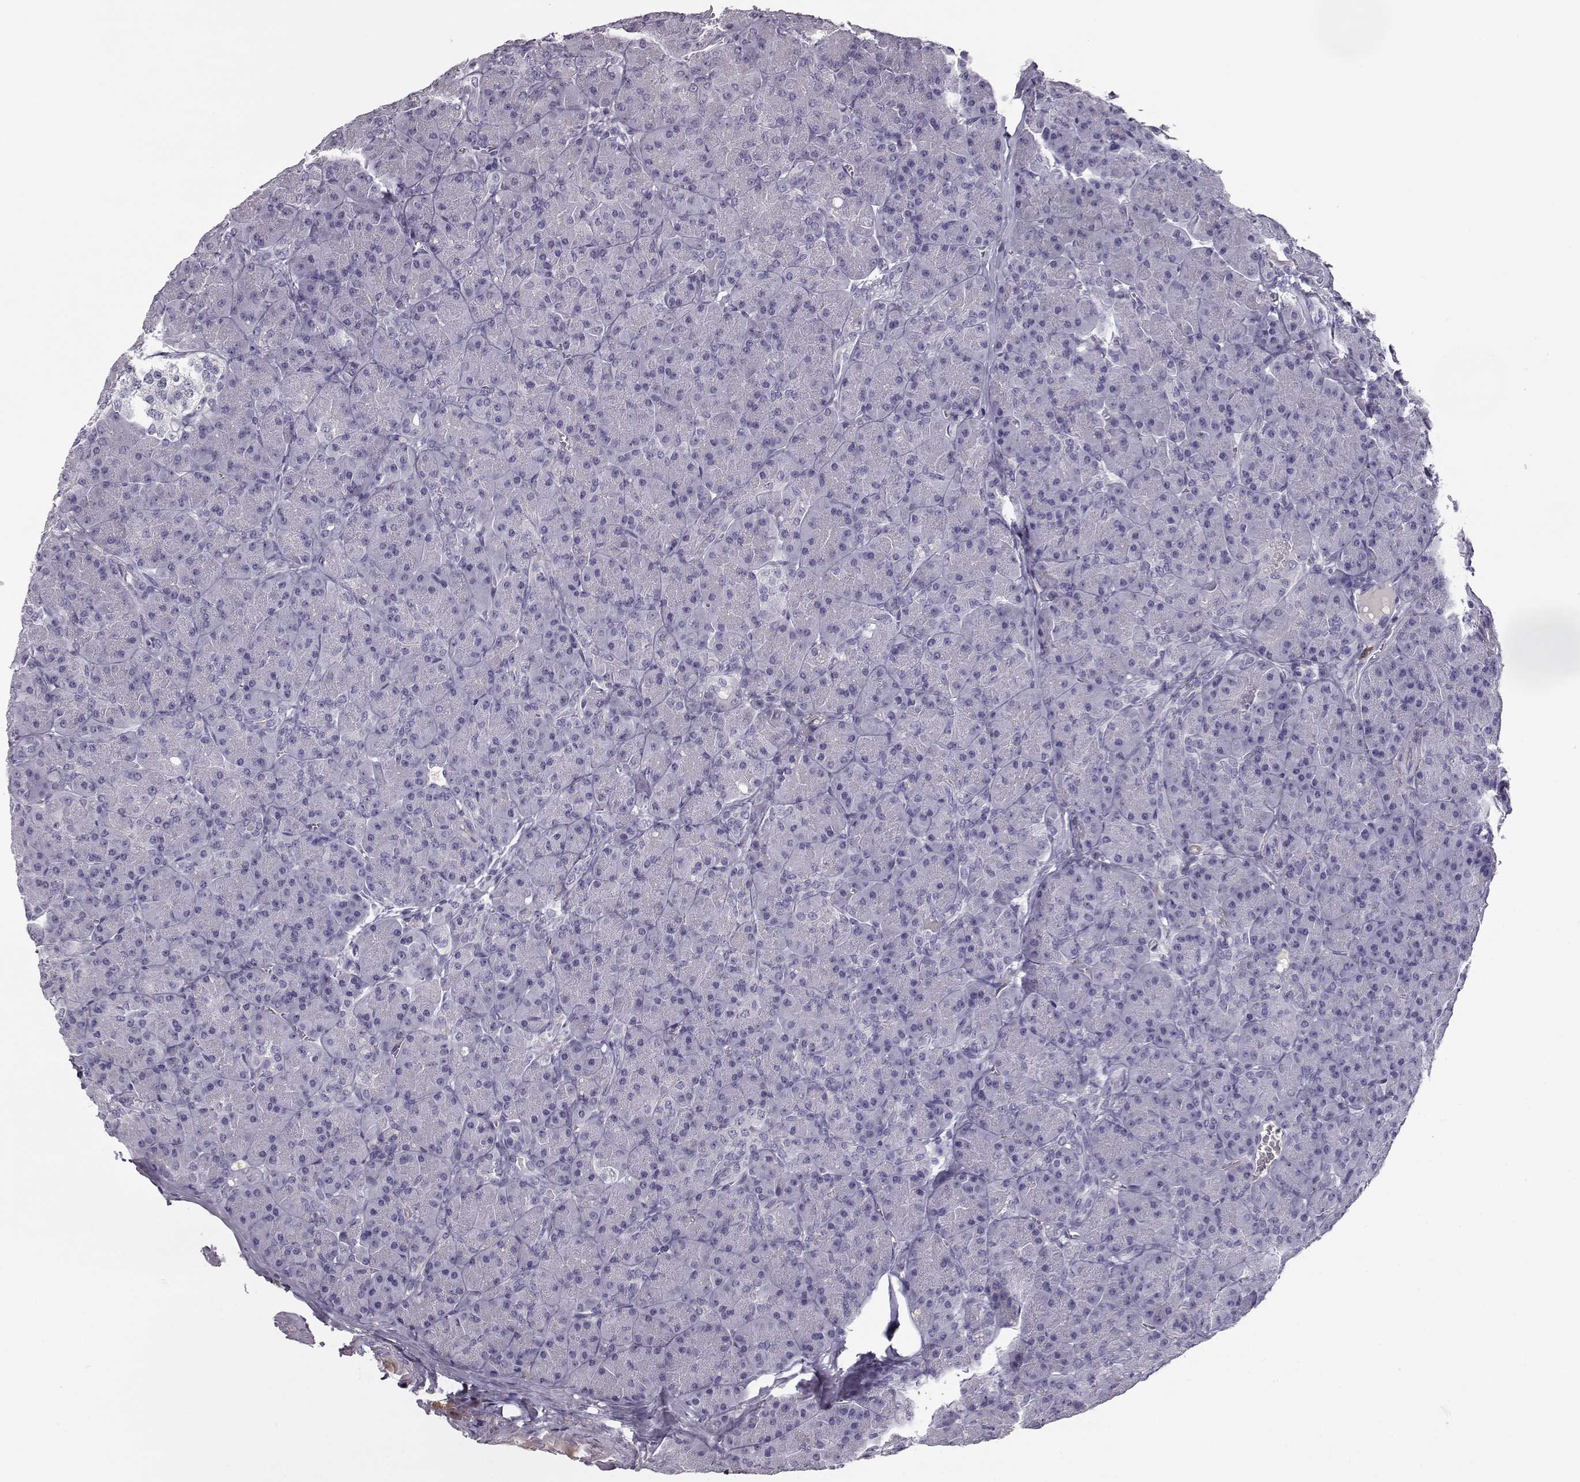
{"staining": {"intensity": "negative", "quantity": "none", "location": "none"}, "tissue": "pancreas", "cell_type": "Exocrine glandular cells", "image_type": "normal", "snomed": [{"axis": "morphology", "description": "Normal tissue, NOS"}, {"axis": "topography", "description": "Pancreas"}], "caption": "Exocrine glandular cells are negative for brown protein staining in normal pancreas. (Immunohistochemistry, brightfield microscopy, high magnification).", "gene": "CCL19", "patient": {"sex": "male", "age": 57}}